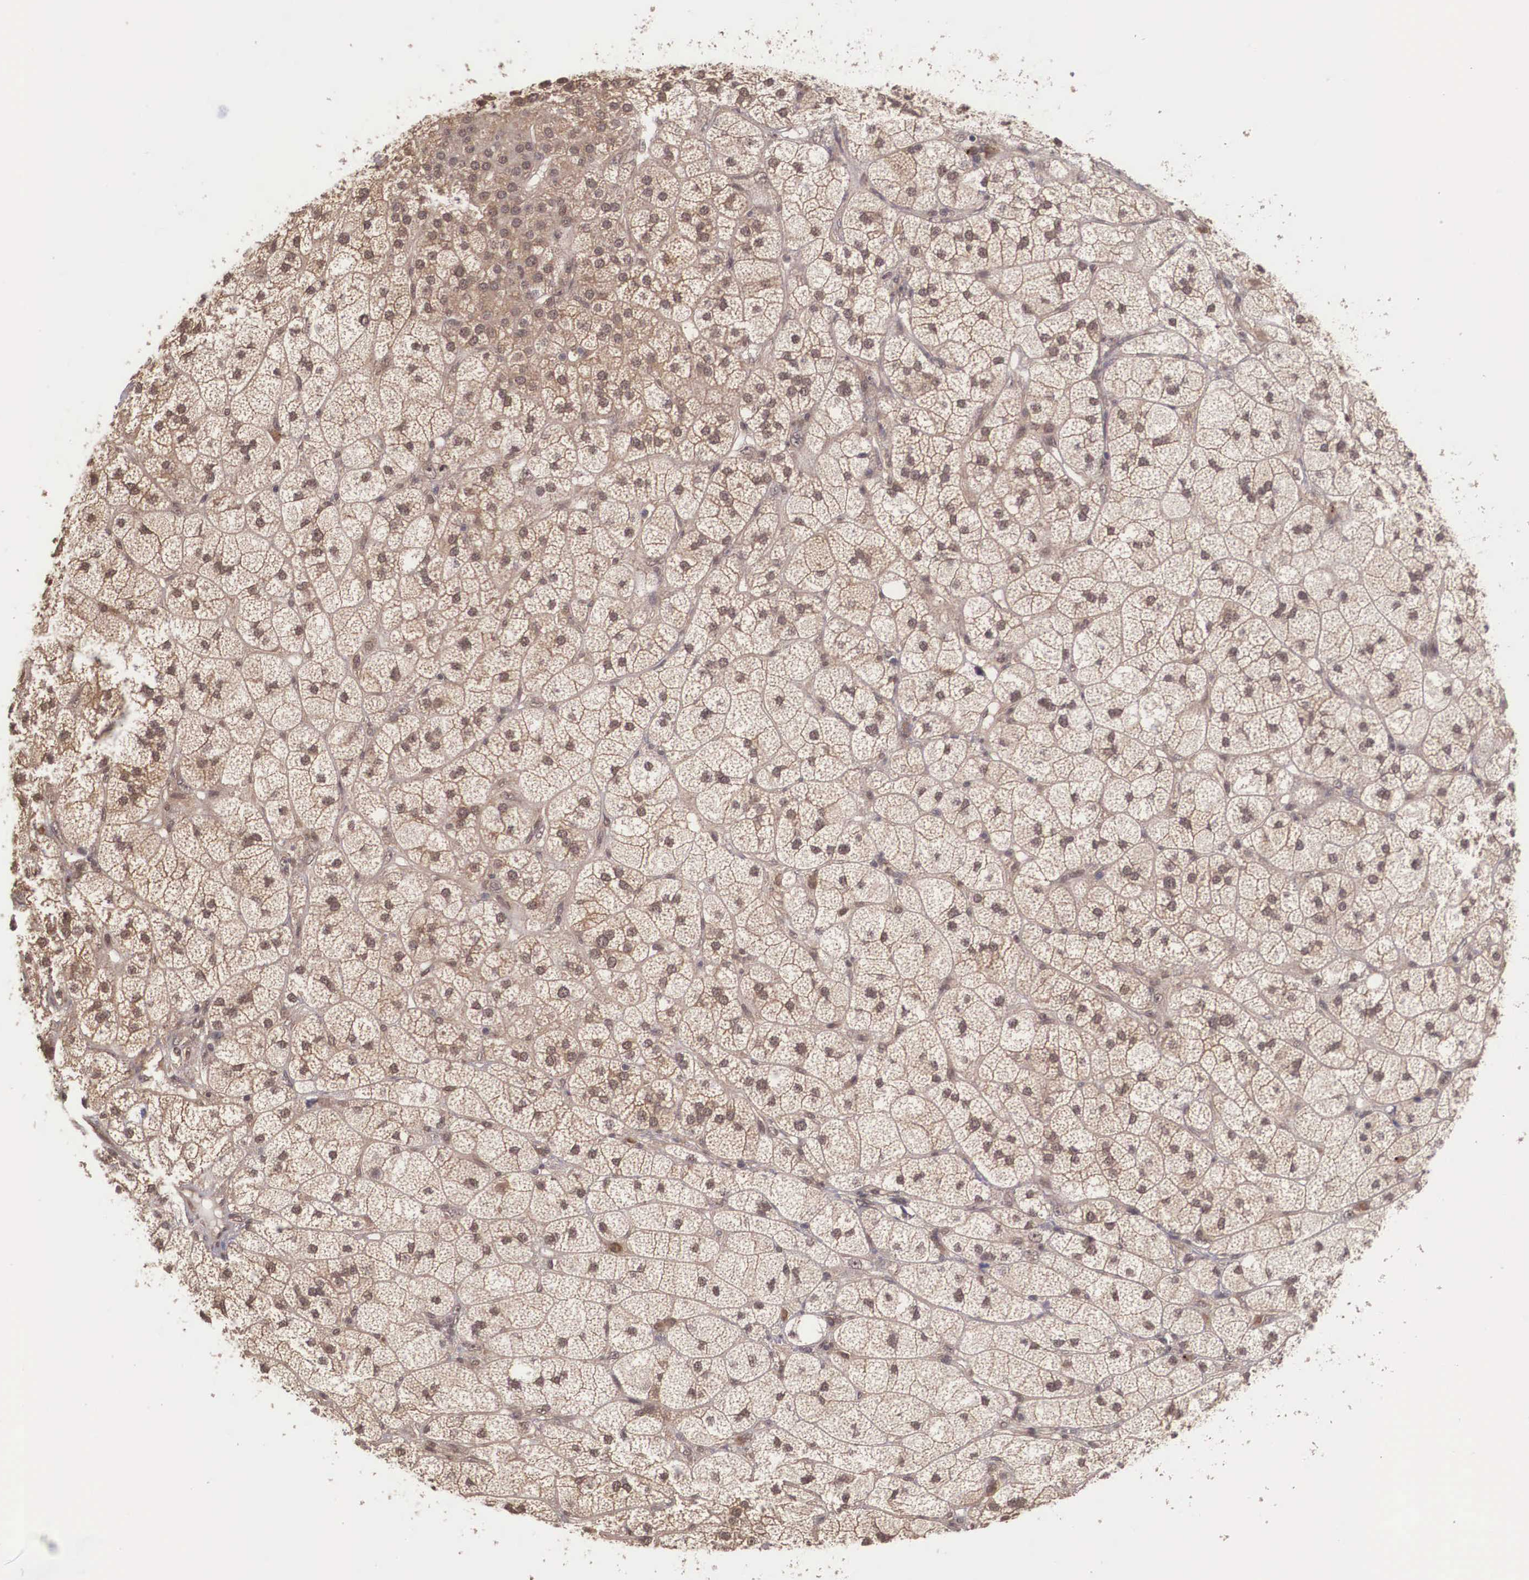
{"staining": {"intensity": "moderate", "quantity": ">75%", "location": "cytoplasmic/membranous"}, "tissue": "adrenal gland", "cell_type": "Glandular cells", "image_type": "normal", "snomed": [{"axis": "morphology", "description": "Normal tissue, NOS"}, {"axis": "topography", "description": "Adrenal gland"}], "caption": "A brown stain highlights moderate cytoplasmic/membranous positivity of a protein in glandular cells of unremarkable adrenal gland. (Brightfield microscopy of DAB IHC at high magnification).", "gene": "VASH1", "patient": {"sex": "female", "age": 60}}